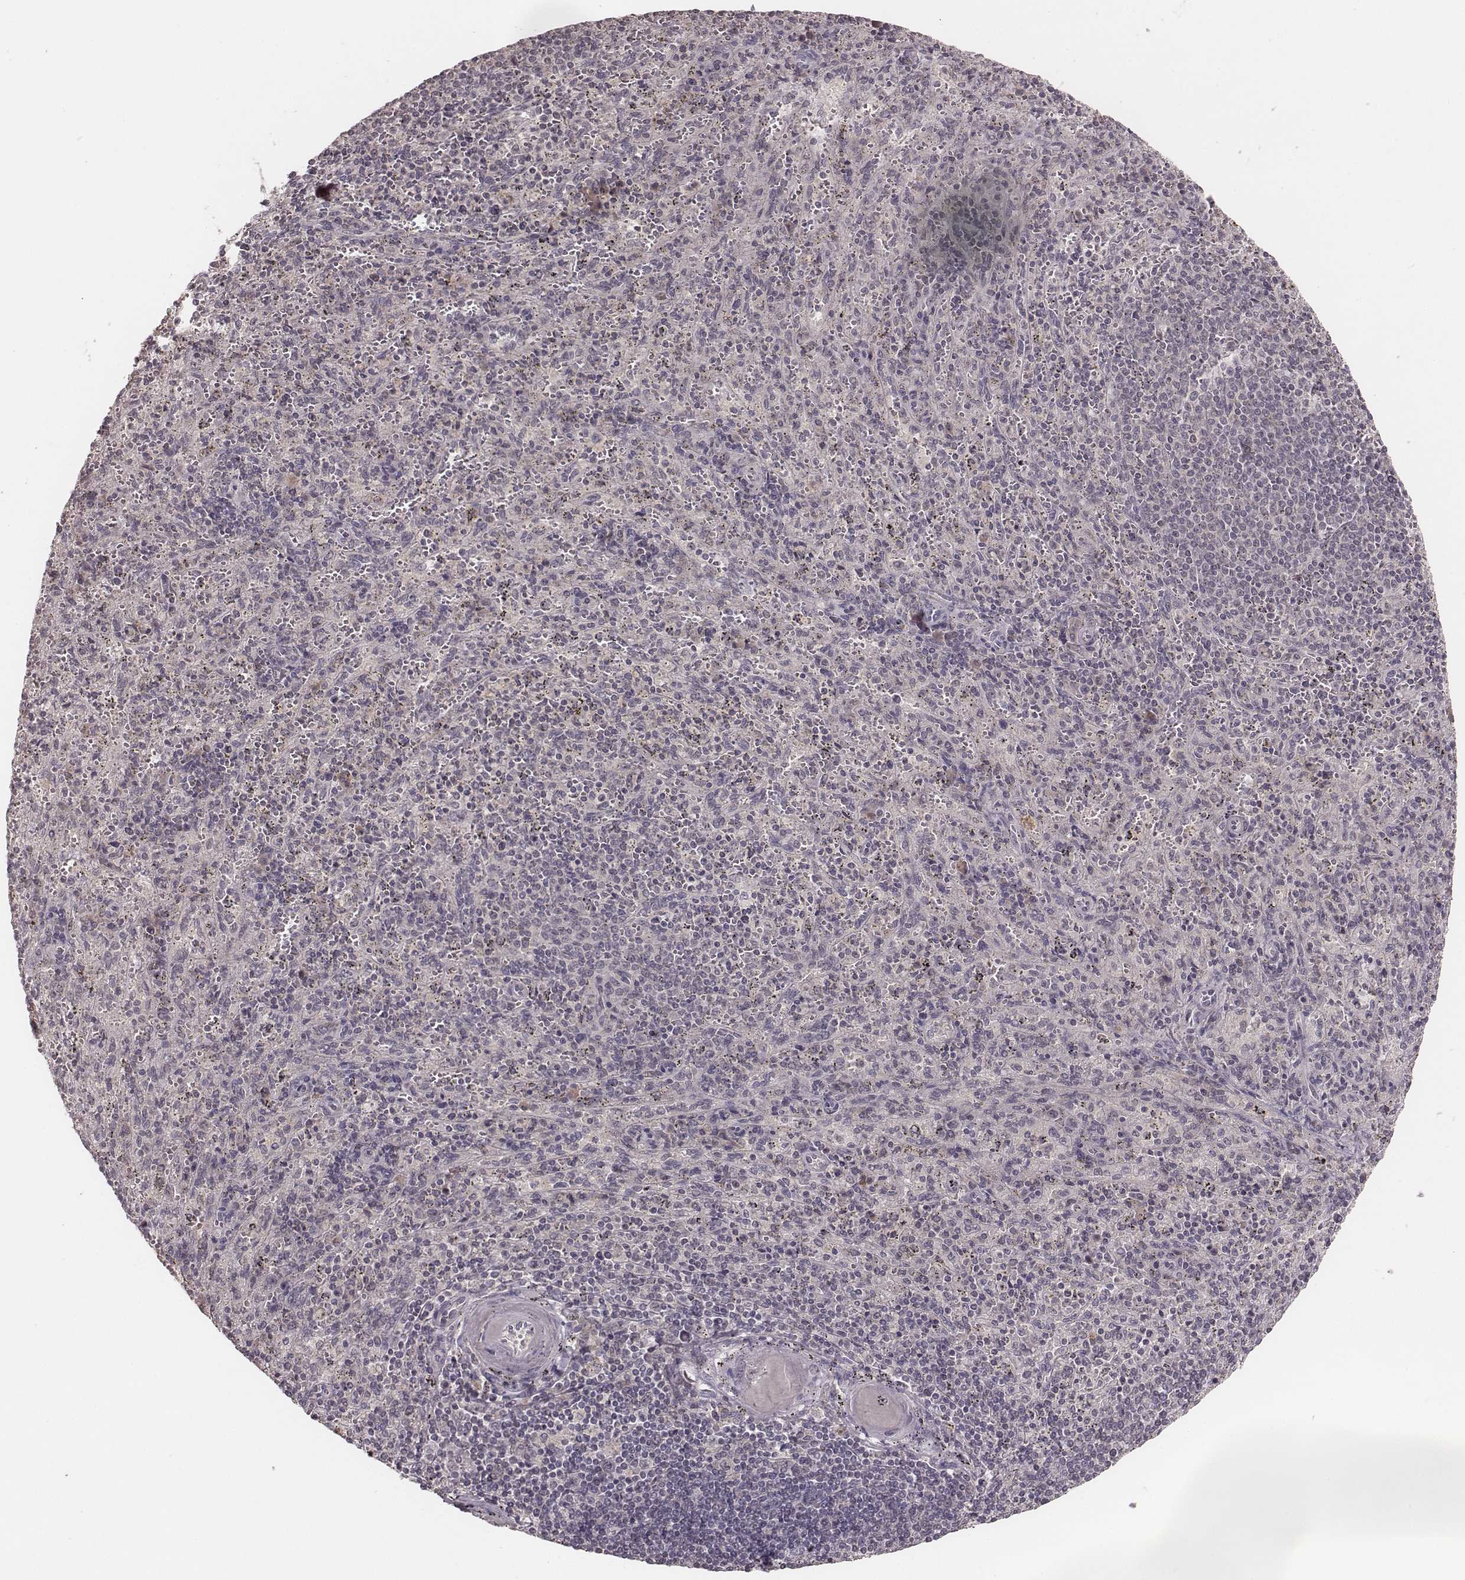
{"staining": {"intensity": "negative", "quantity": "none", "location": "none"}, "tissue": "spleen", "cell_type": "Cells in red pulp", "image_type": "normal", "snomed": [{"axis": "morphology", "description": "Normal tissue, NOS"}, {"axis": "topography", "description": "Spleen"}], "caption": "This is a photomicrograph of immunohistochemistry (IHC) staining of unremarkable spleen, which shows no staining in cells in red pulp. (DAB (3,3'-diaminobenzidine) immunohistochemistry (IHC) with hematoxylin counter stain).", "gene": "LY6K", "patient": {"sex": "male", "age": 57}}